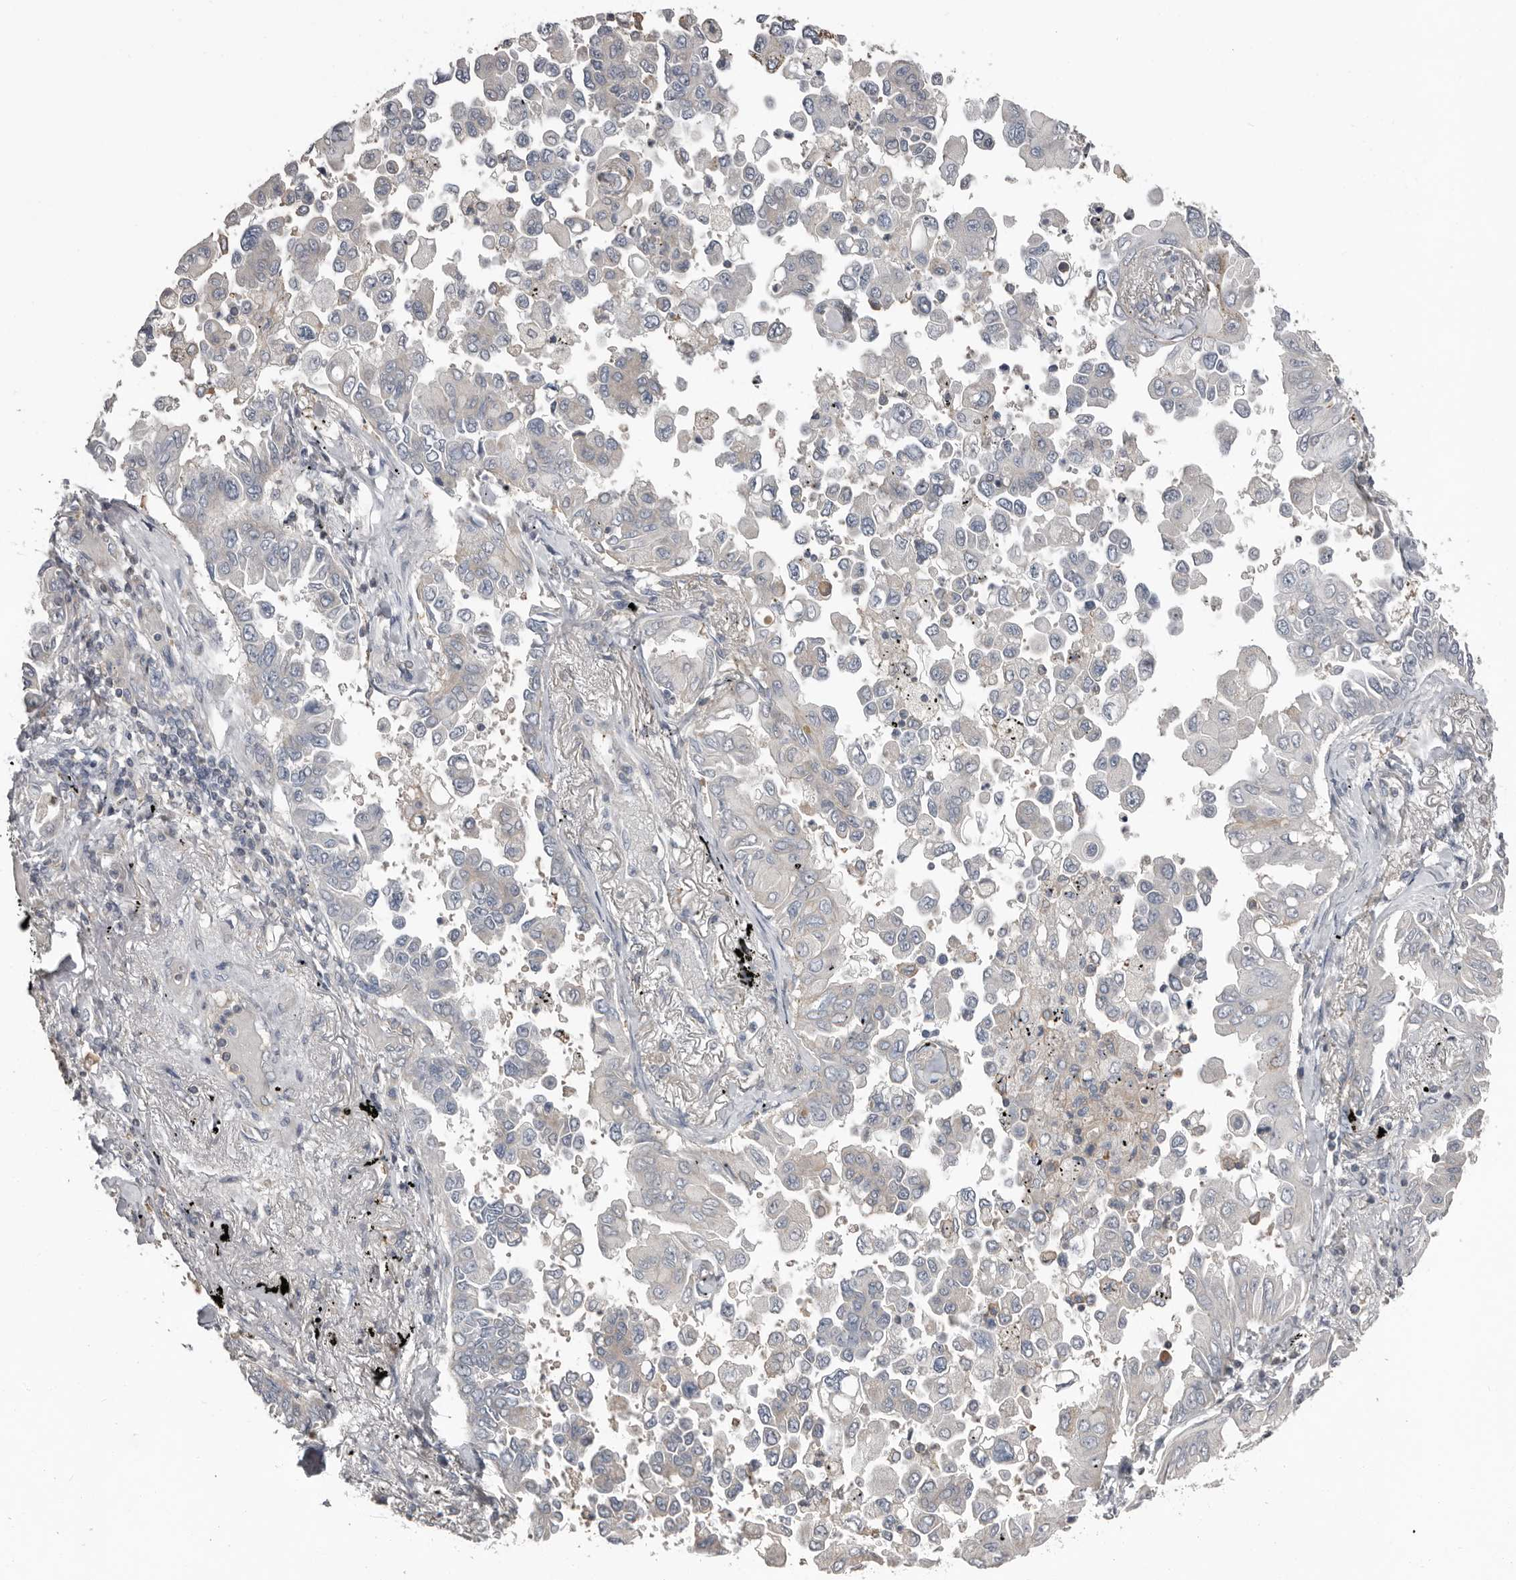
{"staining": {"intensity": "negative", "quantity": "none", "location": "none"}, "tissue": "lung cancer", "cell_type": "Tumor cells", "image_type": "cancer", "snomed": [{"axis": "morphology", "description": "Adenocarcinoma, NOS"}, {"axis": "topography", "description": "Lung"}], "caption": "Lung adenocarcinoma was stained to show a protein in brown. There is no significant positivity in tumor cells.", "gene": "CA6", "patient": {"sex": "female", "age": 67}}